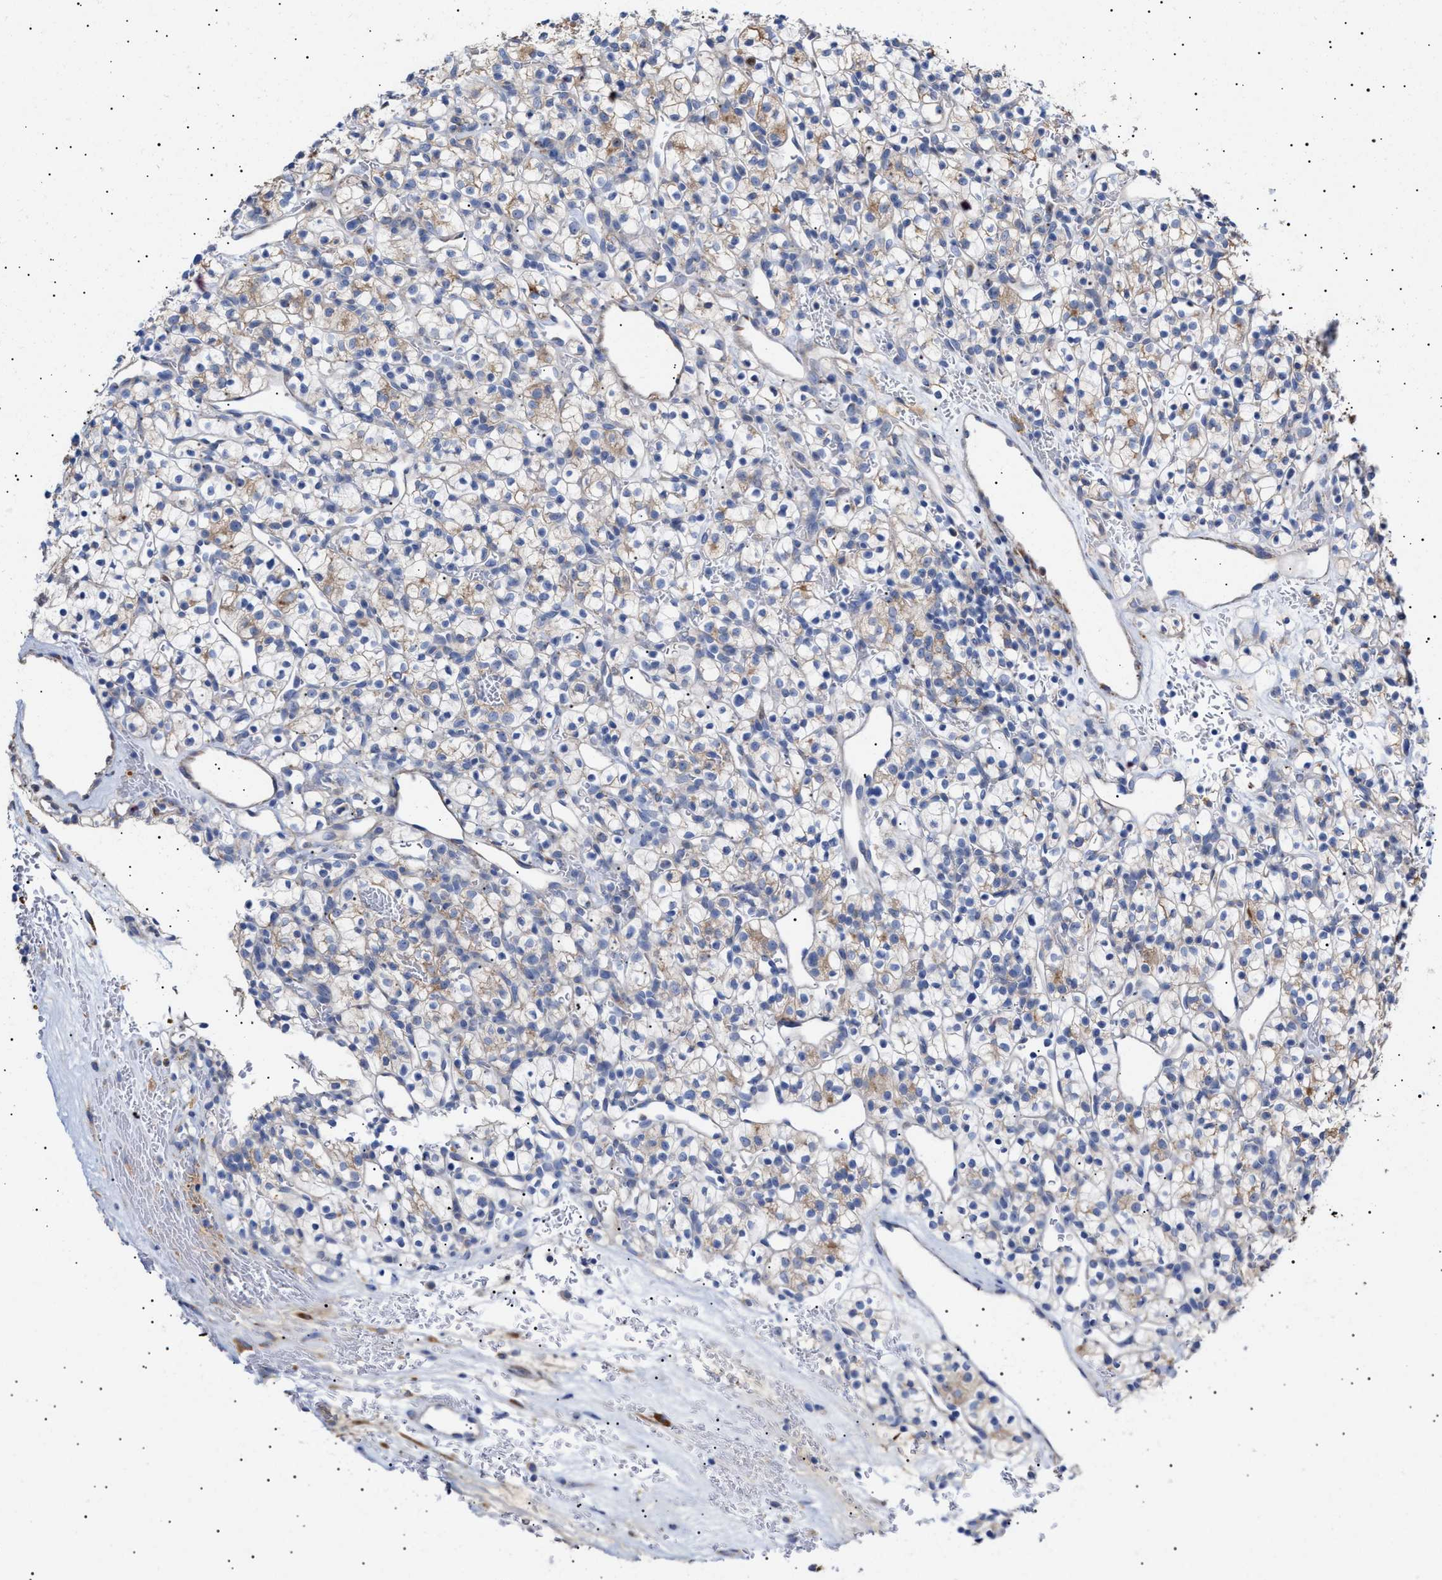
{"staining": {"intensity": "negative", "quantity": "none", "location": "none"}, "tissue": "renal cancer", "cell_type": "Tumor cells", "image_type": "cancer", "snomed": [{"axis": "morphology", "description": "Adenocarcinoma, NOS"}, {"axis": "topography", "description": "Kidney"}], "caption": "High power microscopy histopathology image of an immunohistochemistry micrograph of renal adenocarcinoma, revealing no significant staining in tumor cells.", "gene": "ERCC6L2", "patient": {"sex": "female", "age": 57}}